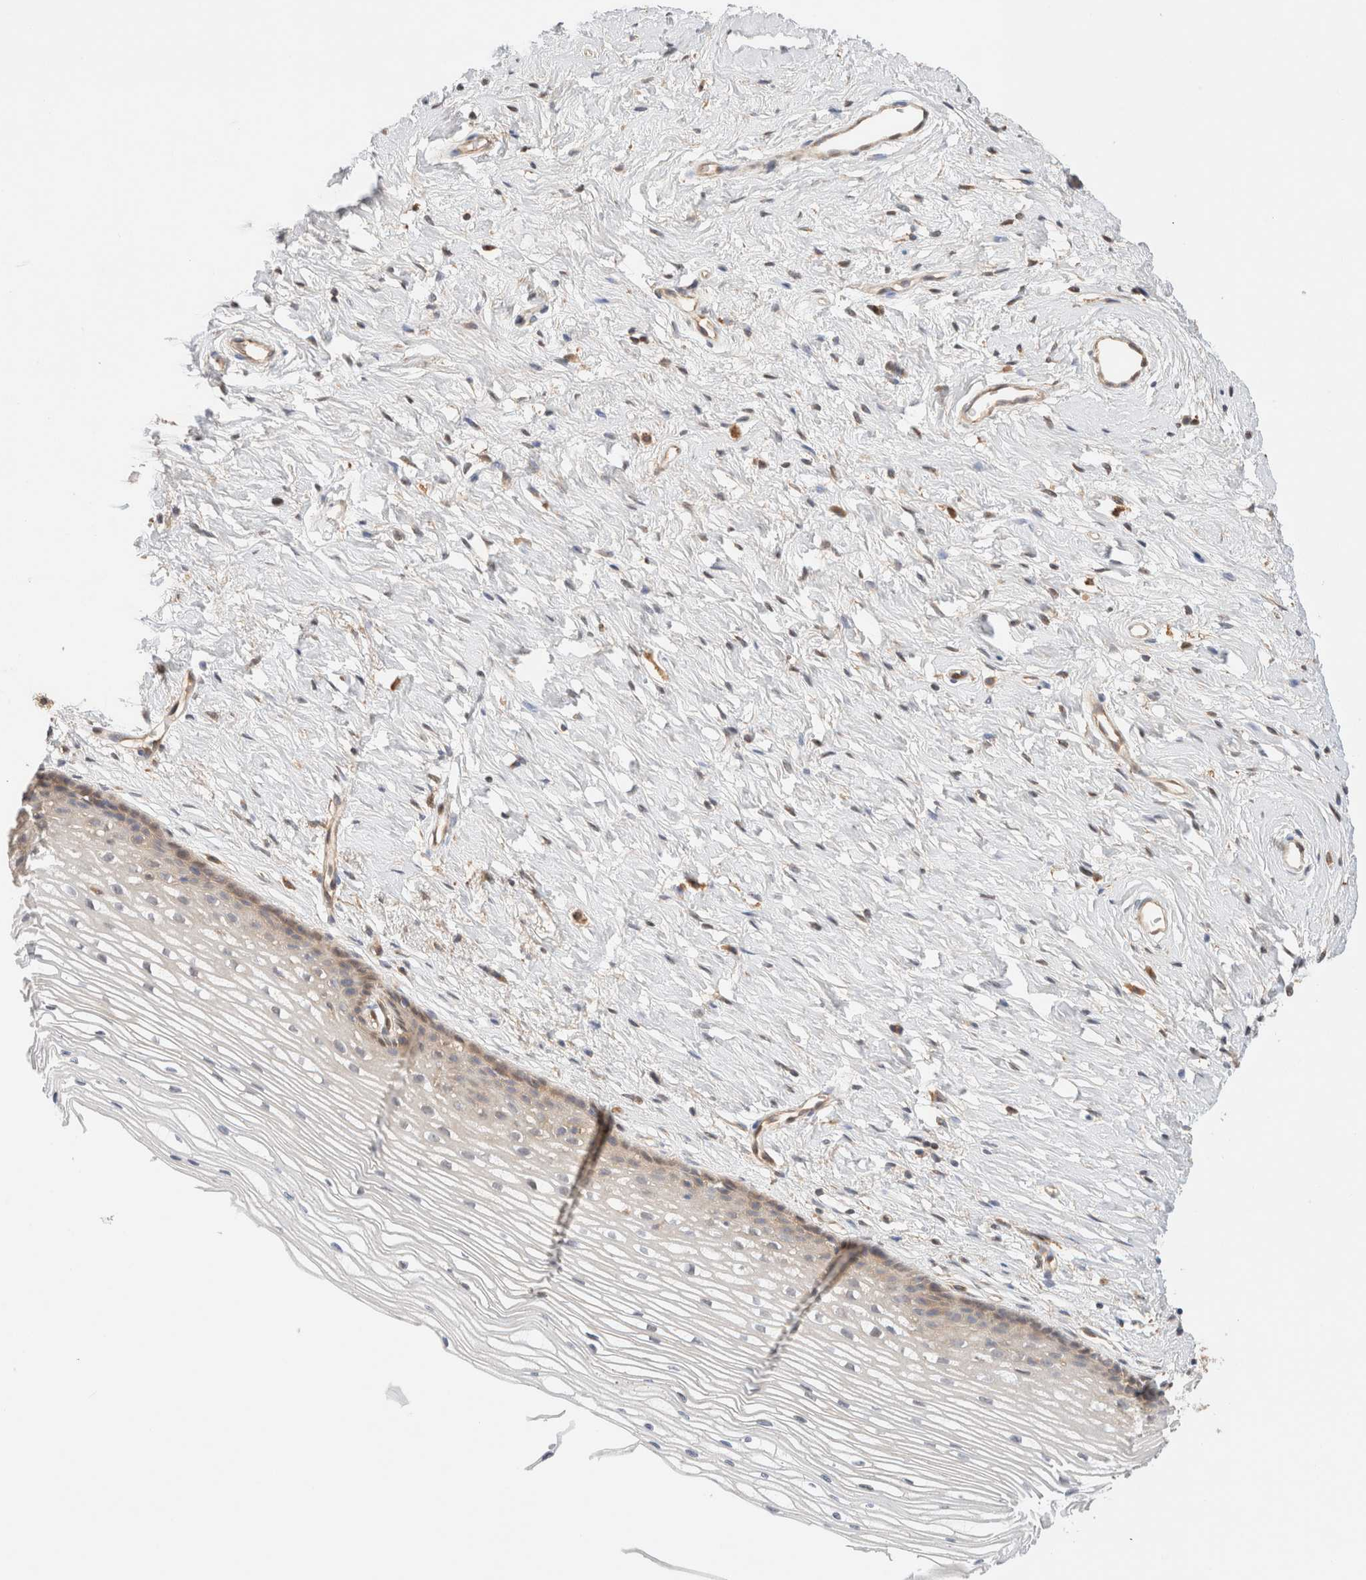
{"staining": {"intensity": "moderate", "quantity": "25%-75%", "location": "cytoplasmic/membranous"}, "tissue": "cervix", "cell_type": "Glandular cells", "image_type": "normal", "snomed": [{"axis": "morphology", "description": "Normal tissue, NOS"}, {"axis": "topography", "description": "Cervix"}], "caption": "Human cervix stained with a brown dye reveals moderate cytoplasmic/membranous positive staining in about 25%-75% of glandular cells.", "gene": "RABEP1", "patient": {"sex": "female", "age": 77}}